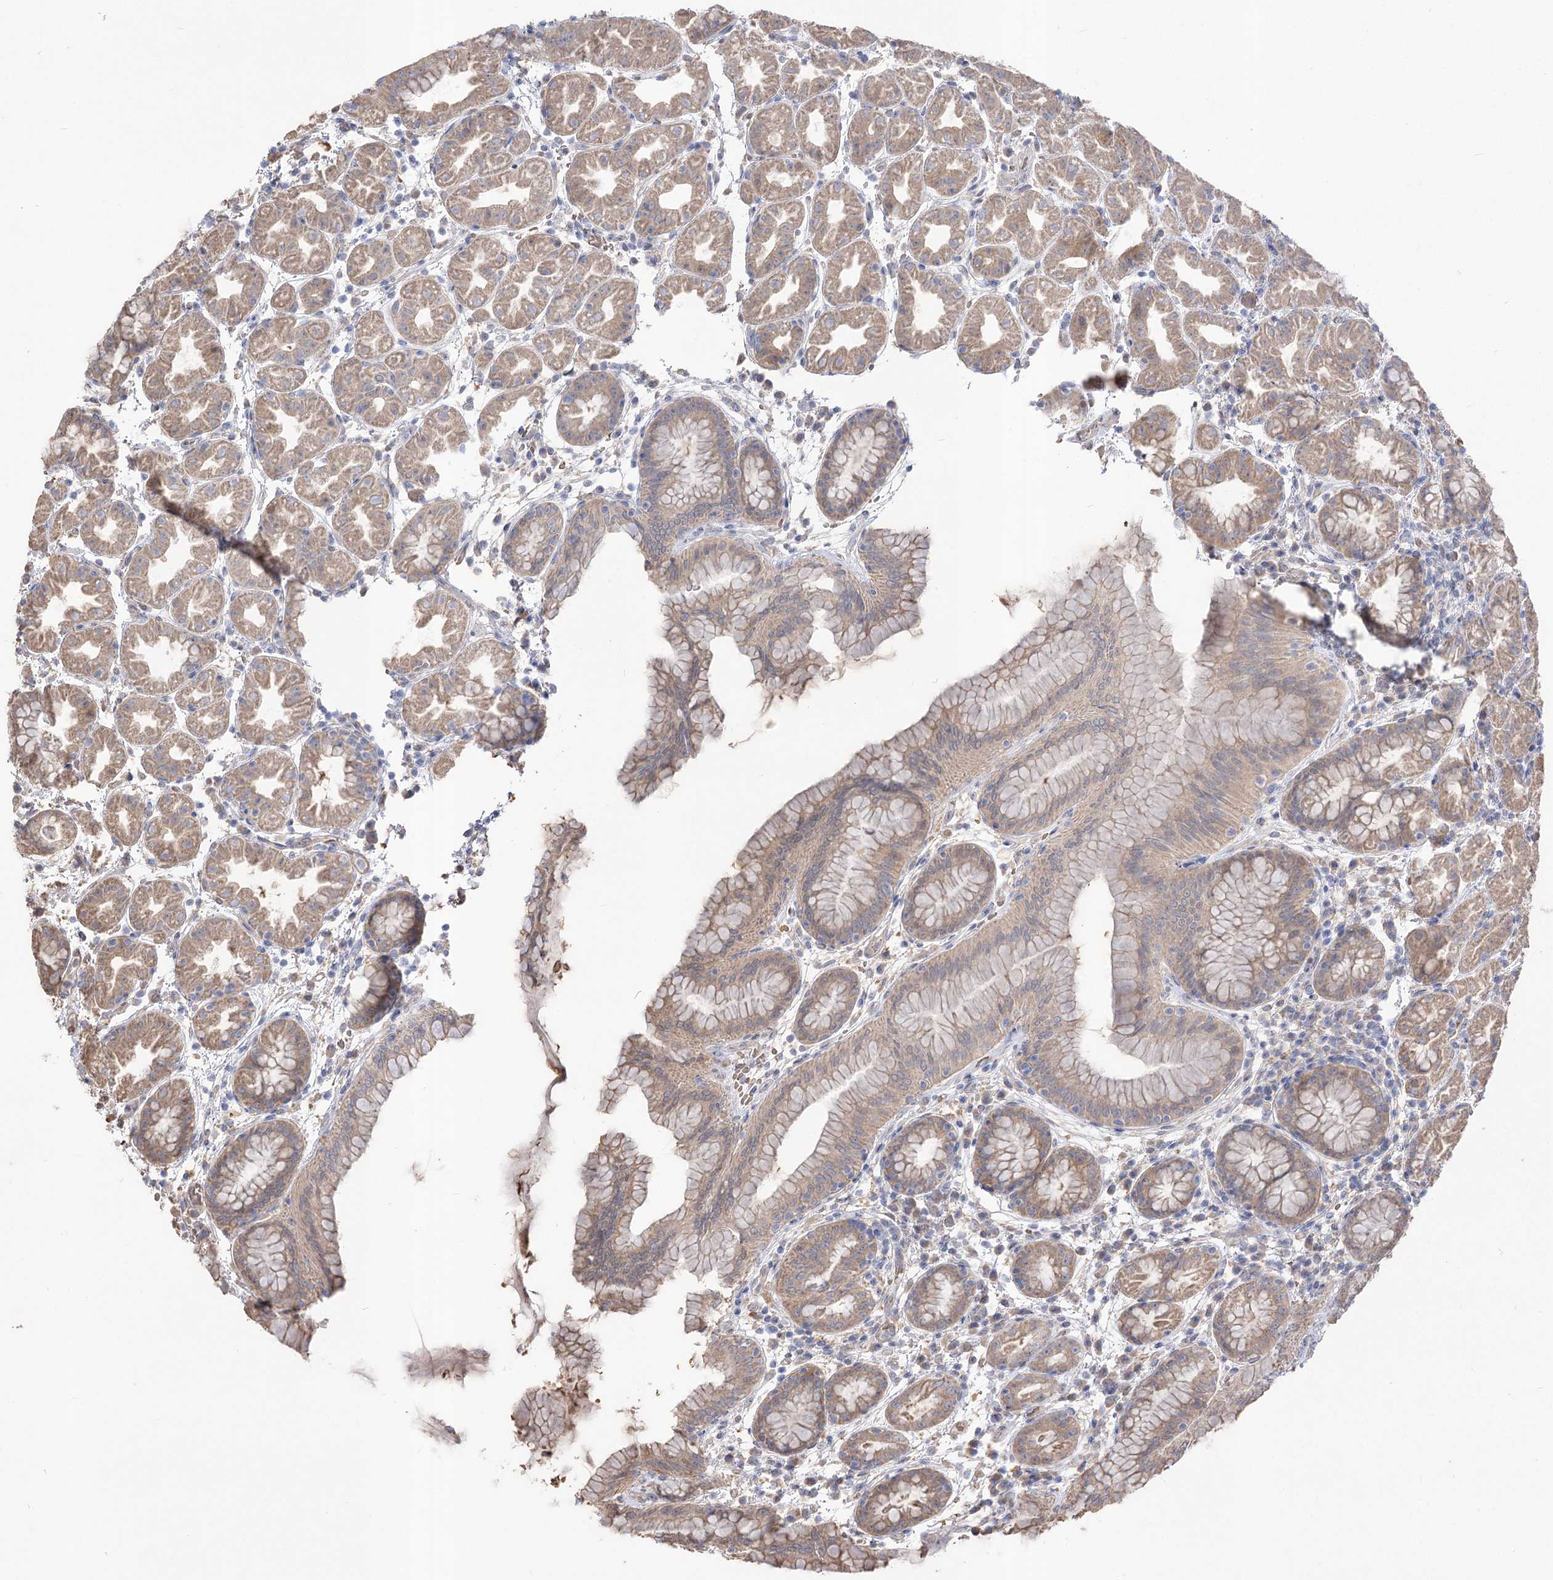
{"staining": {"intensity": "moderate", "quantity": ">75%", "location": "cytoplasmic/membranous"}, "tissue": "stomach", "cell_type": "Glandular cells", "image_type": "normal", "snomed": [{"axis": "morphology", "description": "Normal tissue, NOS"}, {"axis": "topography", "description": "Stomach"}], "caption": "High-magnification brightfield microscopy of normal stomach stained with DAB (3,3'-diaminobenzidine) (brown) and counterstained with hematoxylin (blue). glandular cells exhibit moderate cytoplasmic/membranous staining is present in approximately>75% of cells. Using DAB (3,3'-diaminobenzidine) (brown) and hematoxylin (blue) stains, captured at high magnification using brightfield microscopy.", "gene": "R3HDM2", "patient": {"sex": "female", "age": 79}}